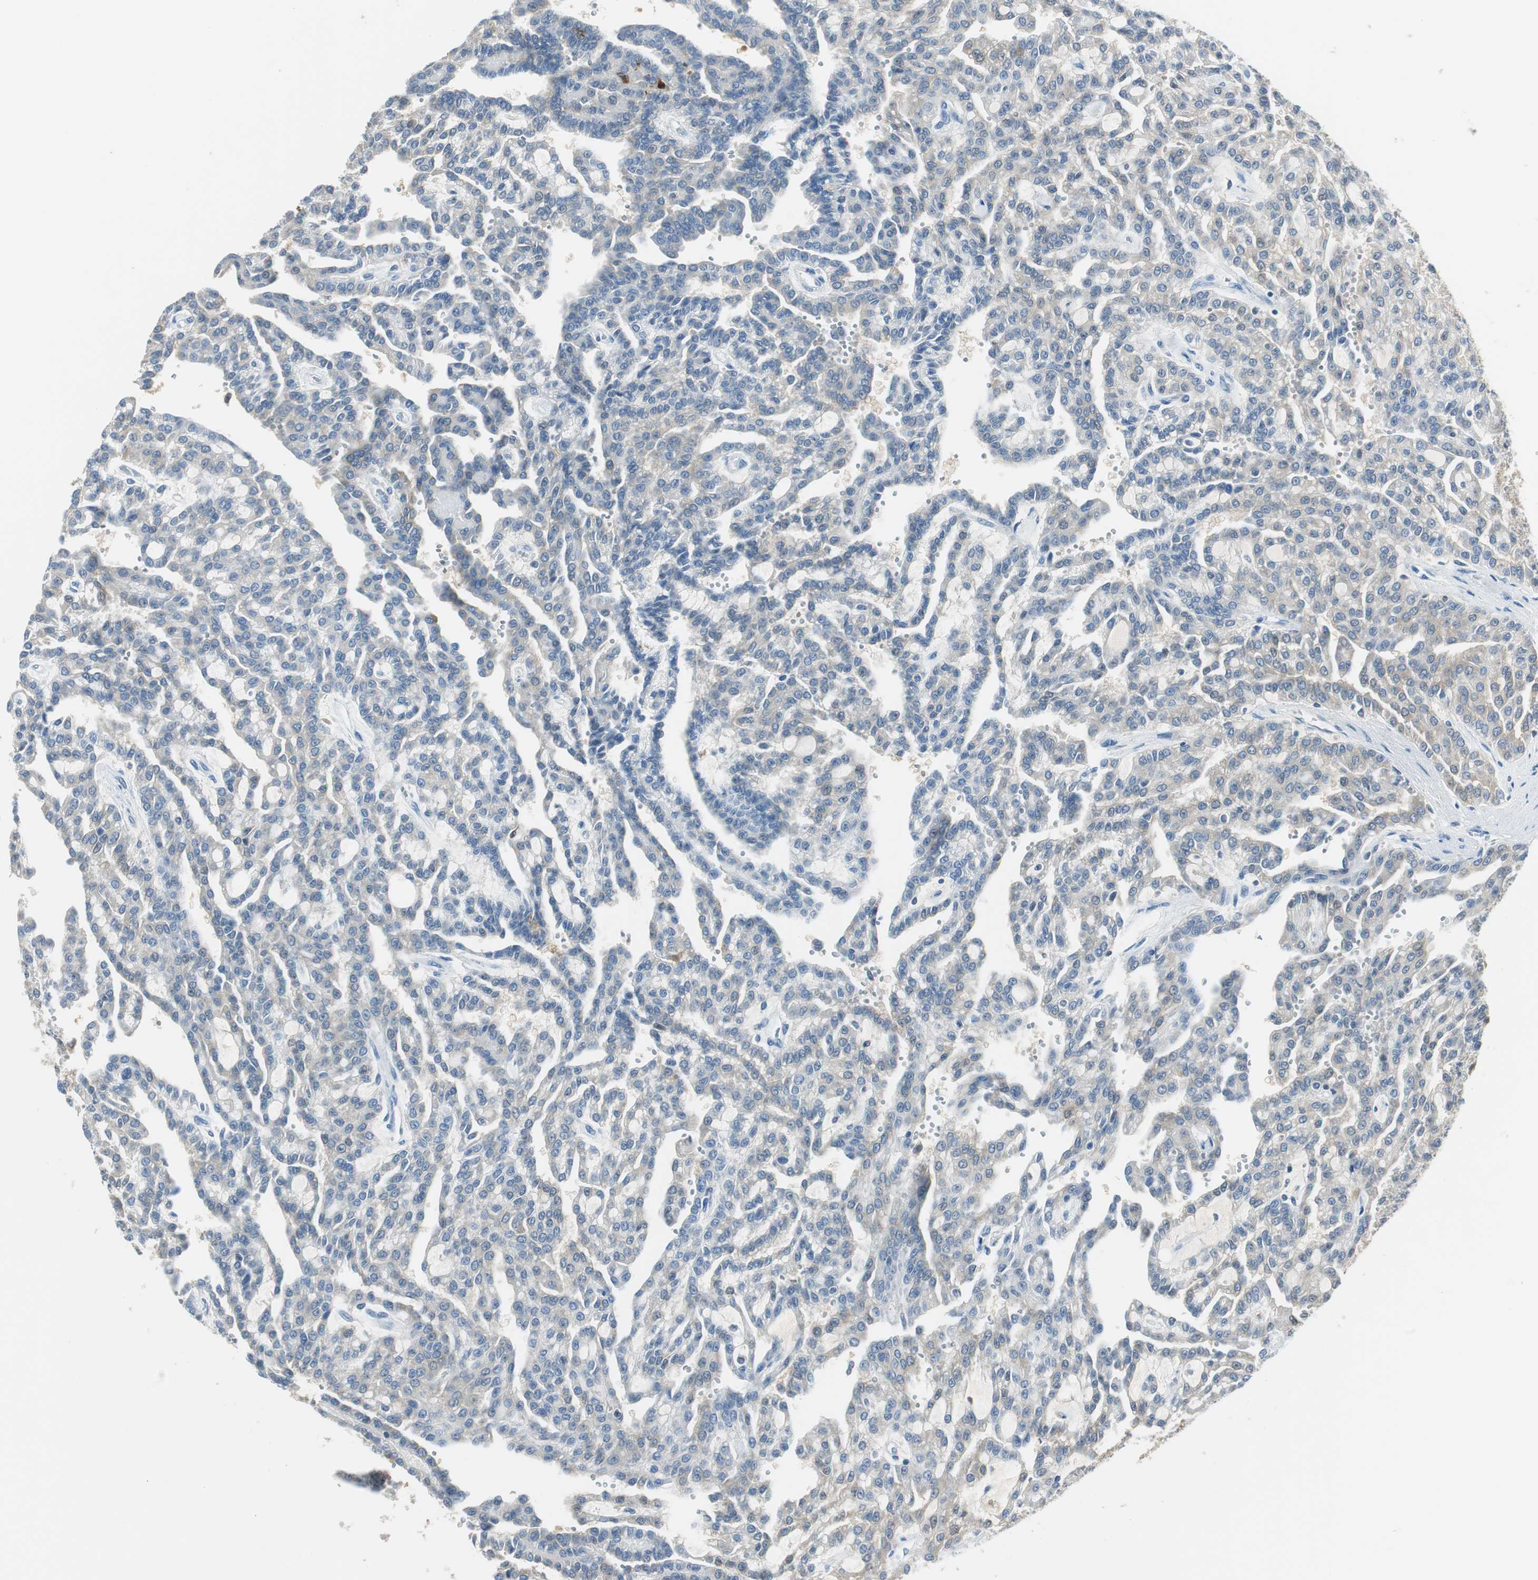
{"staining": {"intensity": "weak", "quantity": "25%-75%", "location": "cytoplasmic/membranous"}, "tissue": "renal cancer", "cell_type": "Tumor cells", "image_type": "cancer", "snomed": [{"axis": "morphology", "description": "Adenocarcinoma, NOS"}, {"axis": "topography", "description": "Kidney"}], "caption": "Immunohistochemistry of renal adenocarcinoma displays low levels of weak cytoplasmic/membranous staining in about 25%-75% of tumor cells.", "gene": "FBP1", "patient": {"sex": "male", "age": 63}}